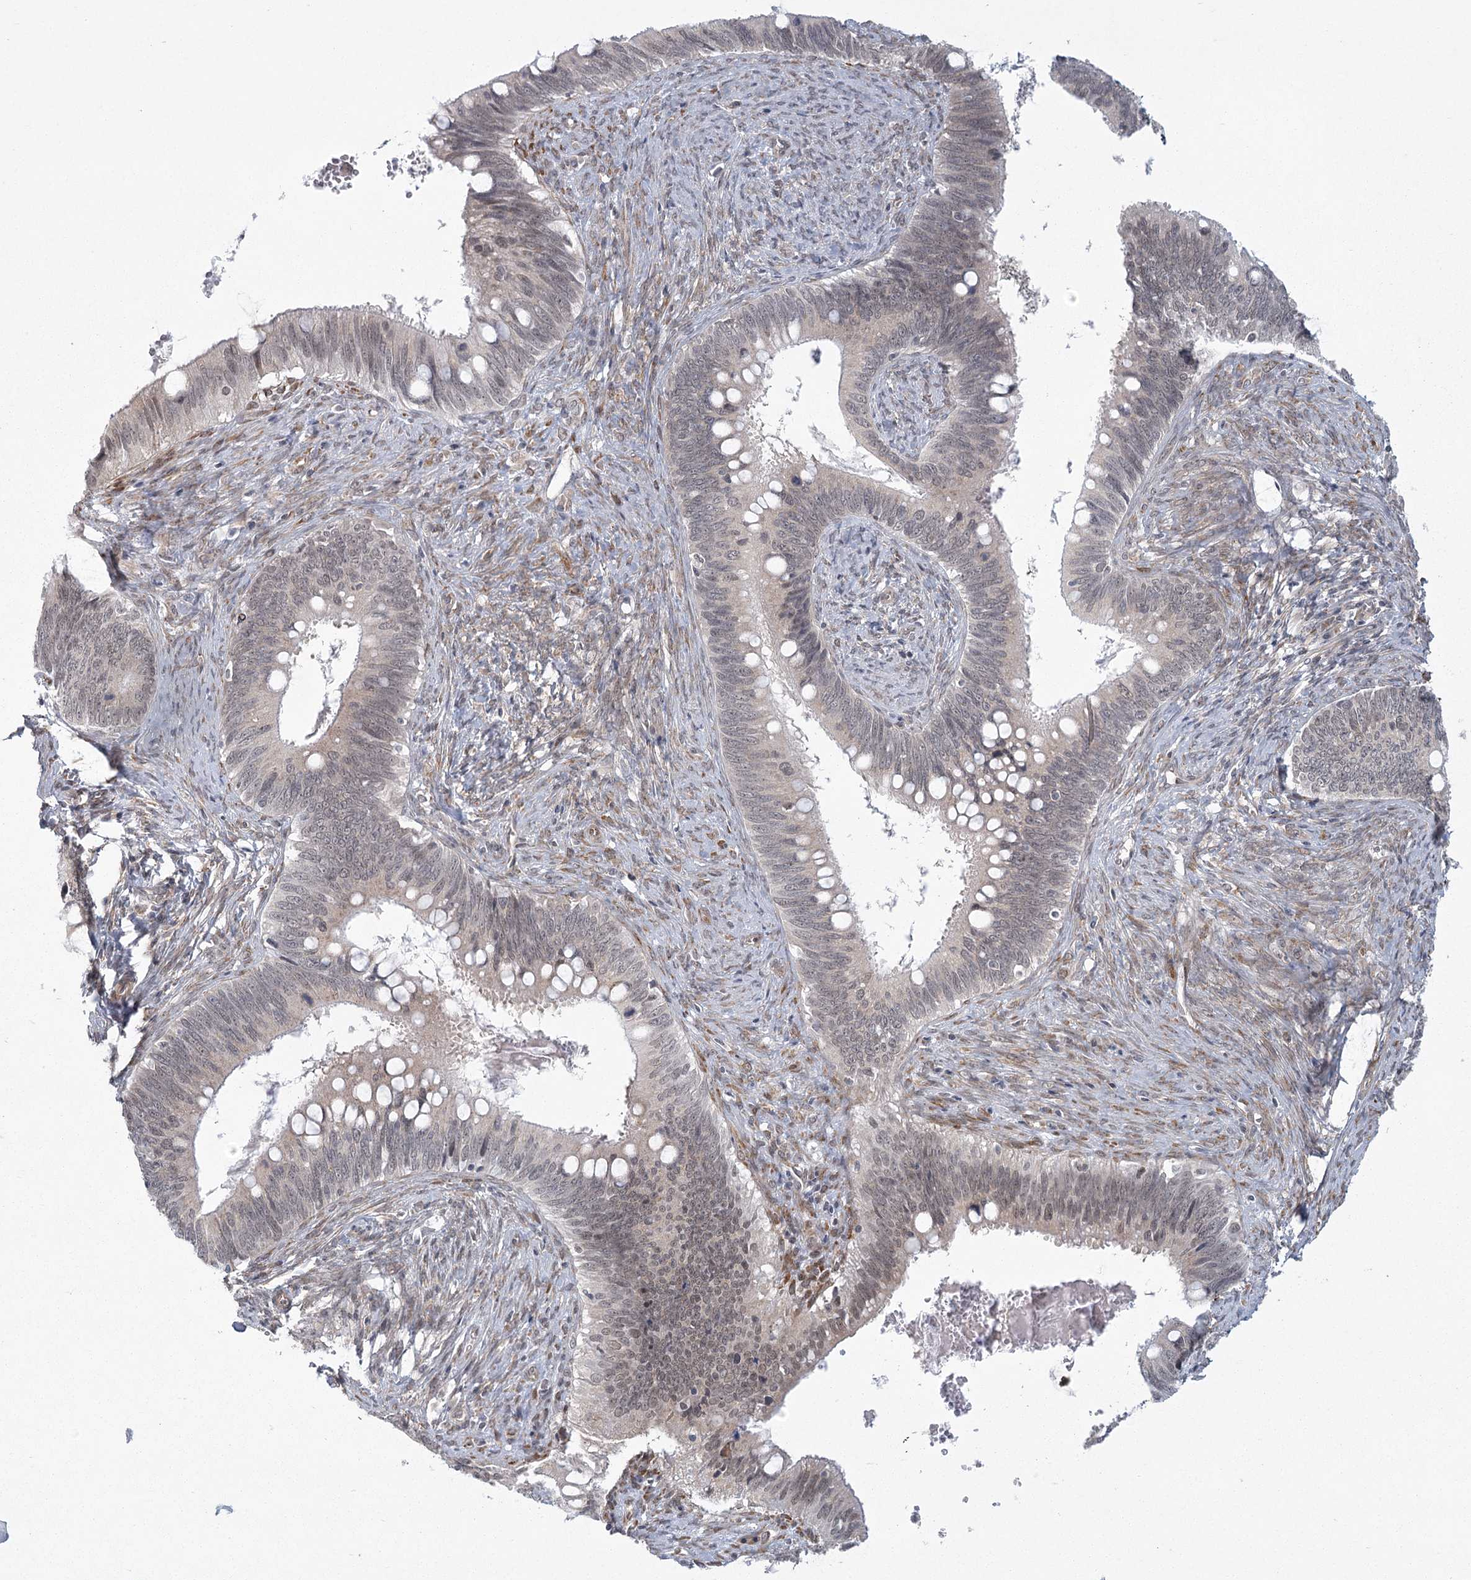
{"staining": {"intensity": "weak", "quantity": "<25%", "location": "nuclear"}, "tissue": "cervical cancer", "cell_type": "Tumor cells", "image_type": "cancer", "snomed": [{"axis": "morphology", "description": "Adenocarcinoma, NOS"}, {"axis": "topography", "description": "Cervix"}], "caption": "Cervical cancer (adenocarcinoma) was stained to show a protein in brown. There is no significant staining in tumor cells.", "gene": "MED28", "patient": {"sex": "female", "age": 42}}